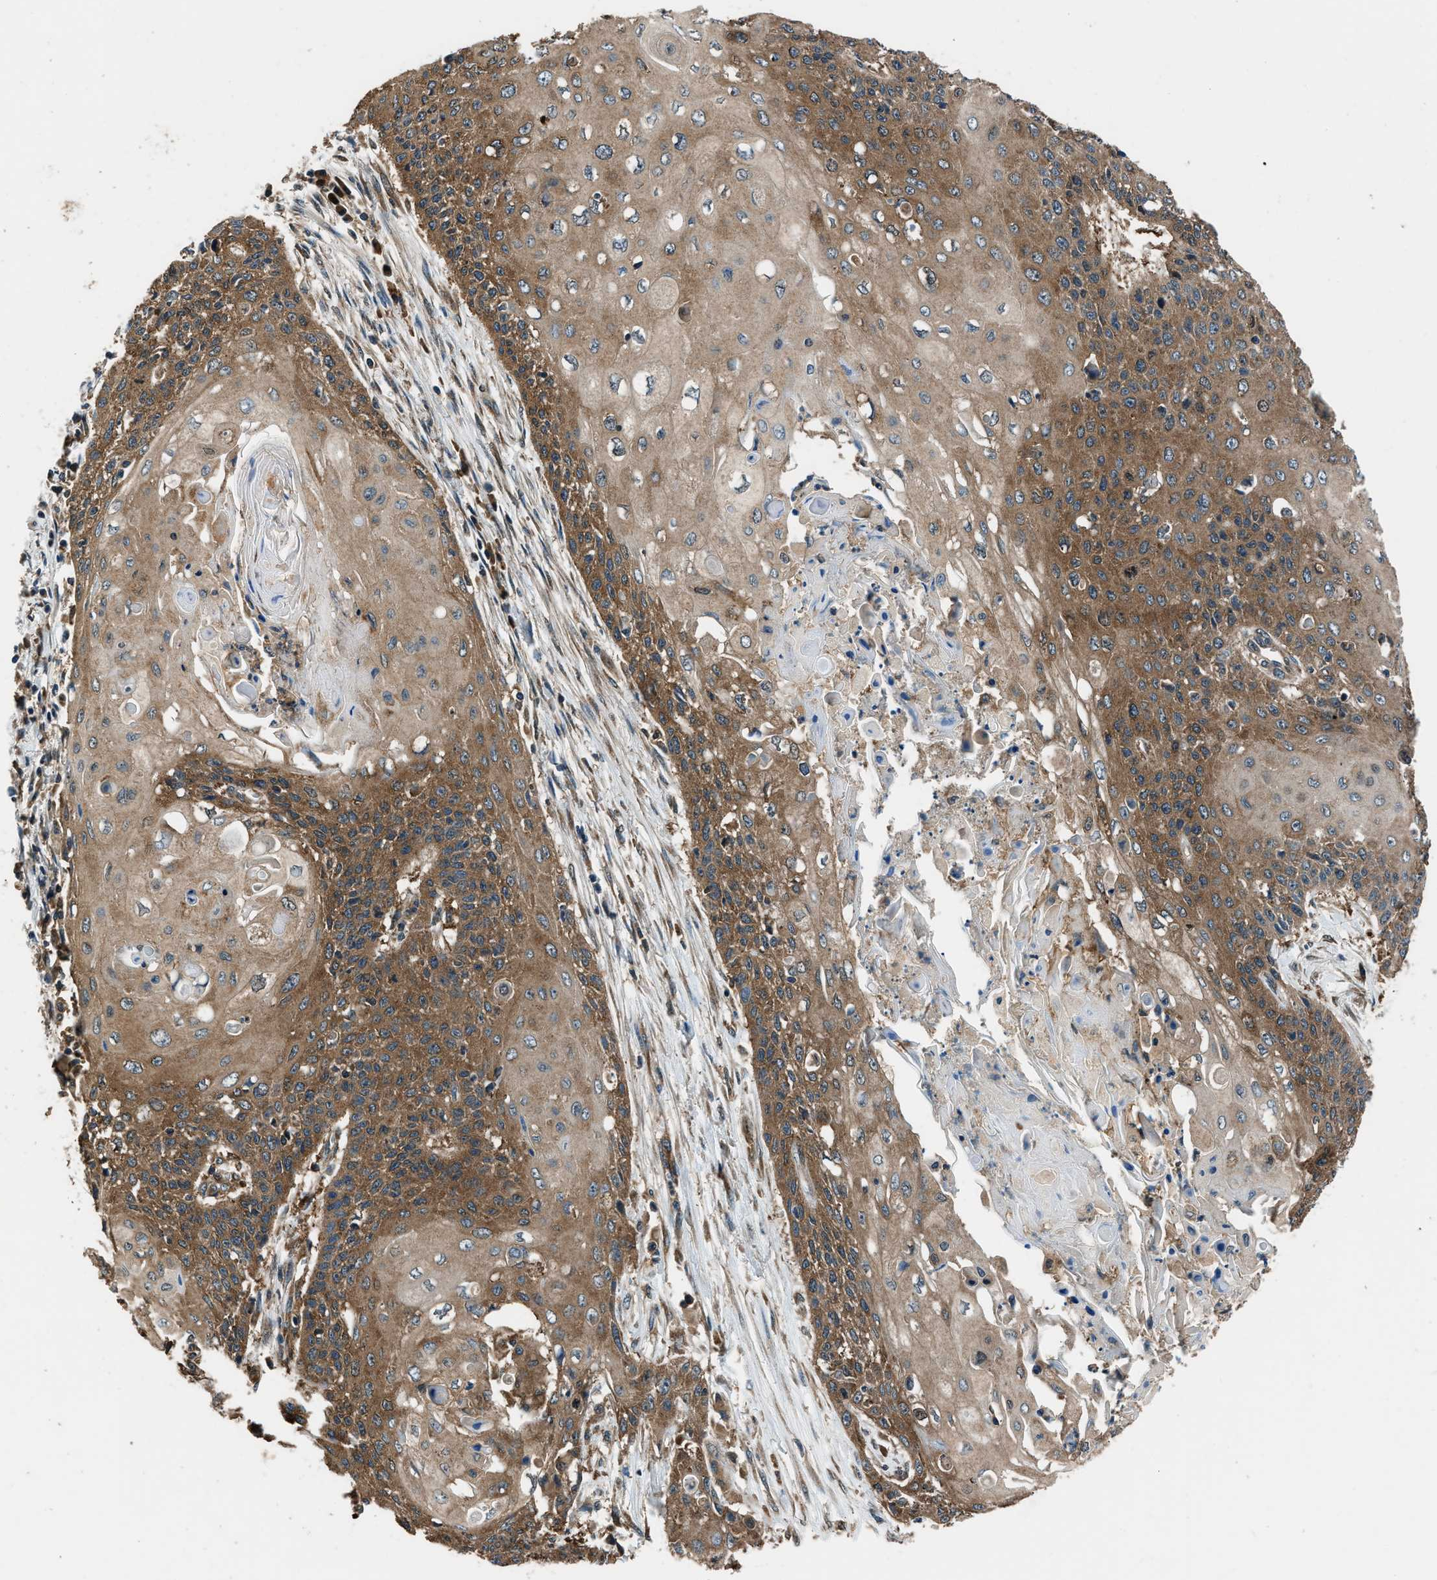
{"staining": {"intensity": "moderate", "quantity": ">75%", "location": "cytoplasmic/membranous"}, "tissue": "cervical cancer", "cell_type": "Tumor cells", "image_type": "cancer", "snomed": [{"axis": "morphology", "description": "Squamous cell carcinoma, NOS"}, {"axis": "topography", "description": "Cervix"}], "caption": "Immunohistochemistry (IHC) of cervical cancer (squamous cell carcinoma) exhibits medium levels of moderate cytoplasmic/membranous staining in approximately >75% of tumor cells.", "gene": "ARFGAP2", "patient": {"sex": "female", "age": 39}}